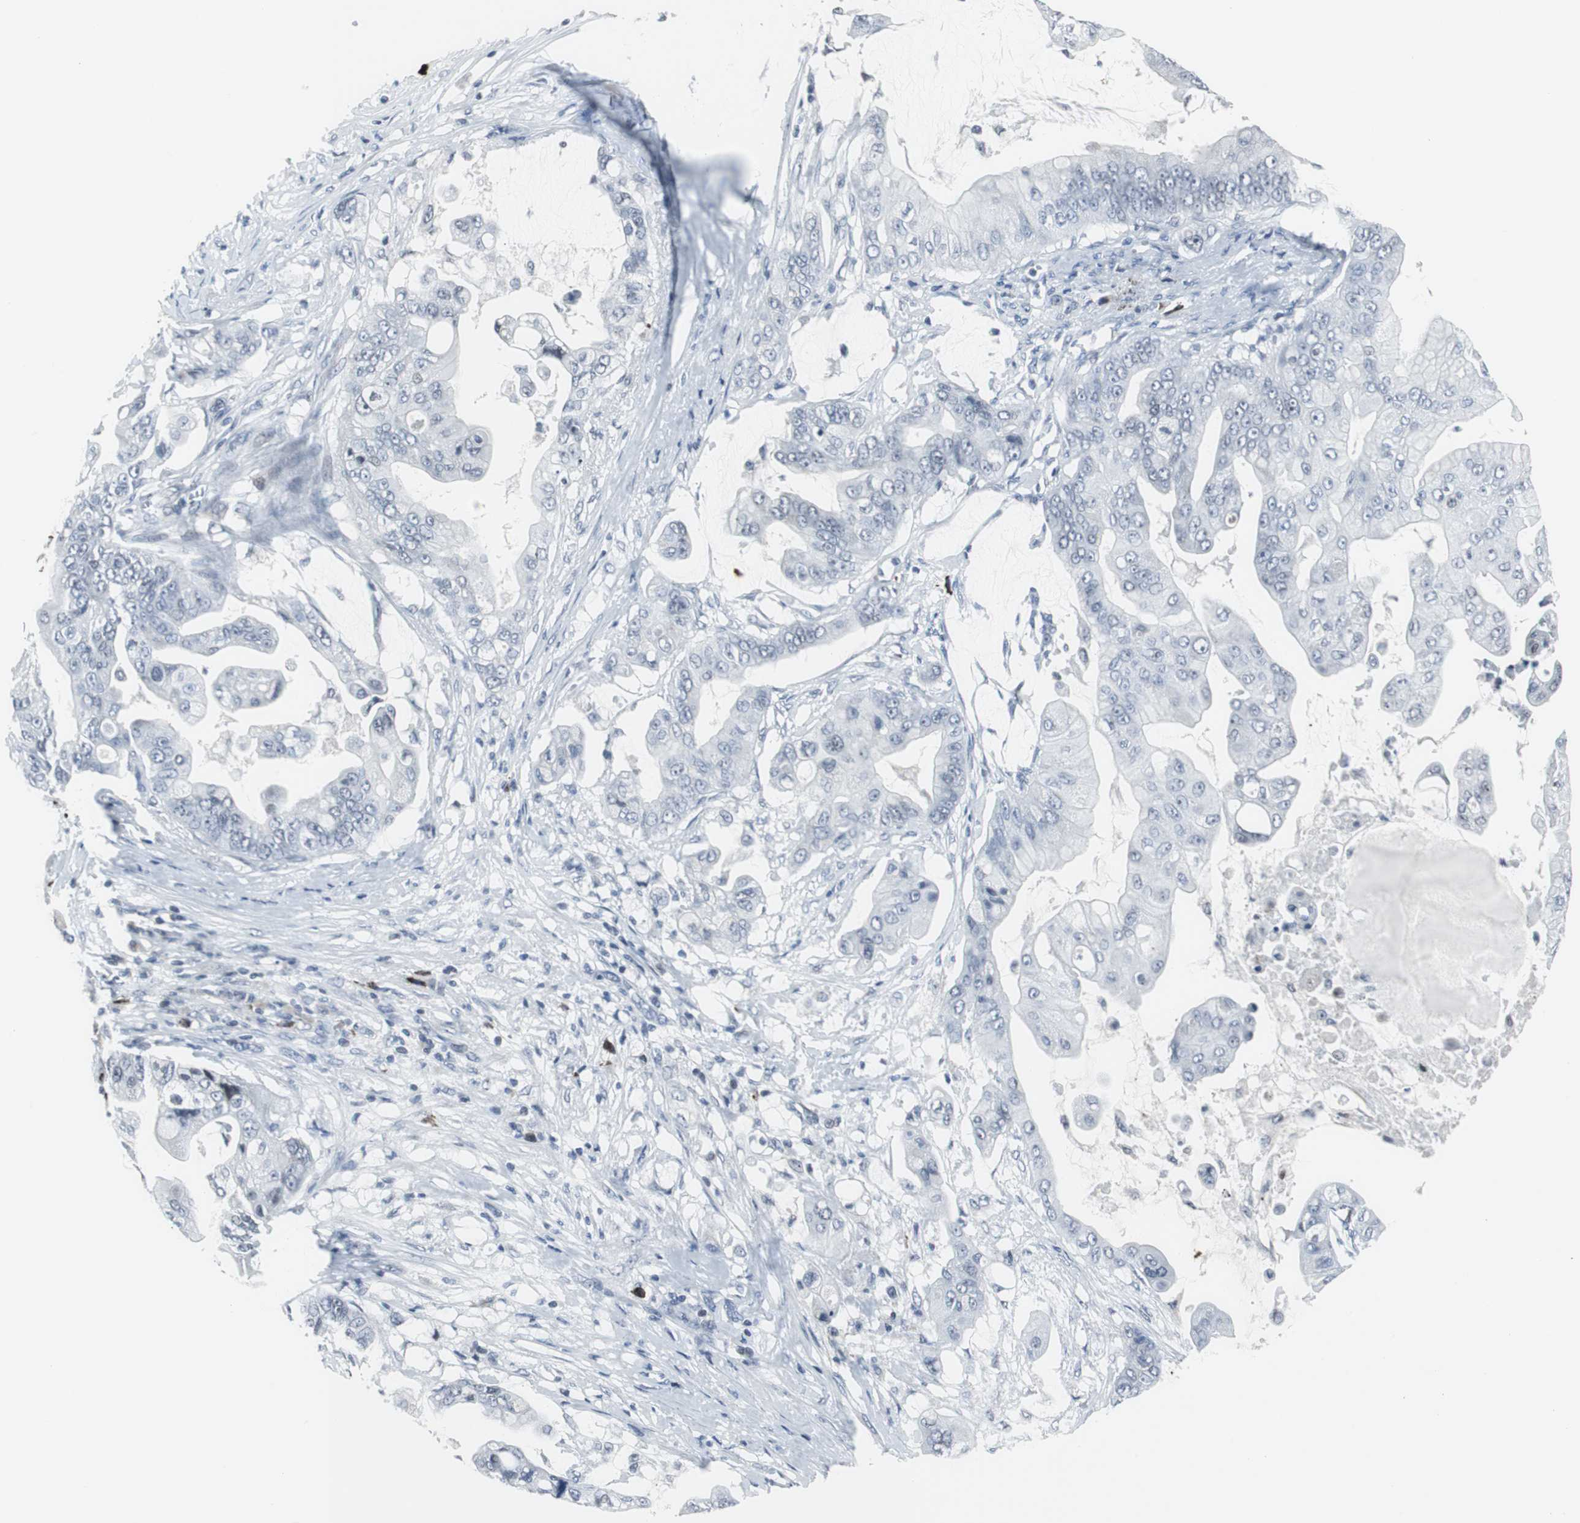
{"staining": {"intensity": "negative", "quantity": "none", "location": "none"}, "tissue": "pancreatic cancer", "cell_type": "Tumor cells", "image_type": "cancer", "snomed": [{"axis": "morphology", "description": "Adenocarcinoma, NOS"}, {"axis": "topography", "description": "Pancreas"}], "caption": "Immunohistochemistry (IHC) photomicrograph of human pancreatic cancer stained for a protein (brown), which reveals no staining in tumor cells.", "gene": "DOK1", "patient": {"sex": "female", "age": 75}}